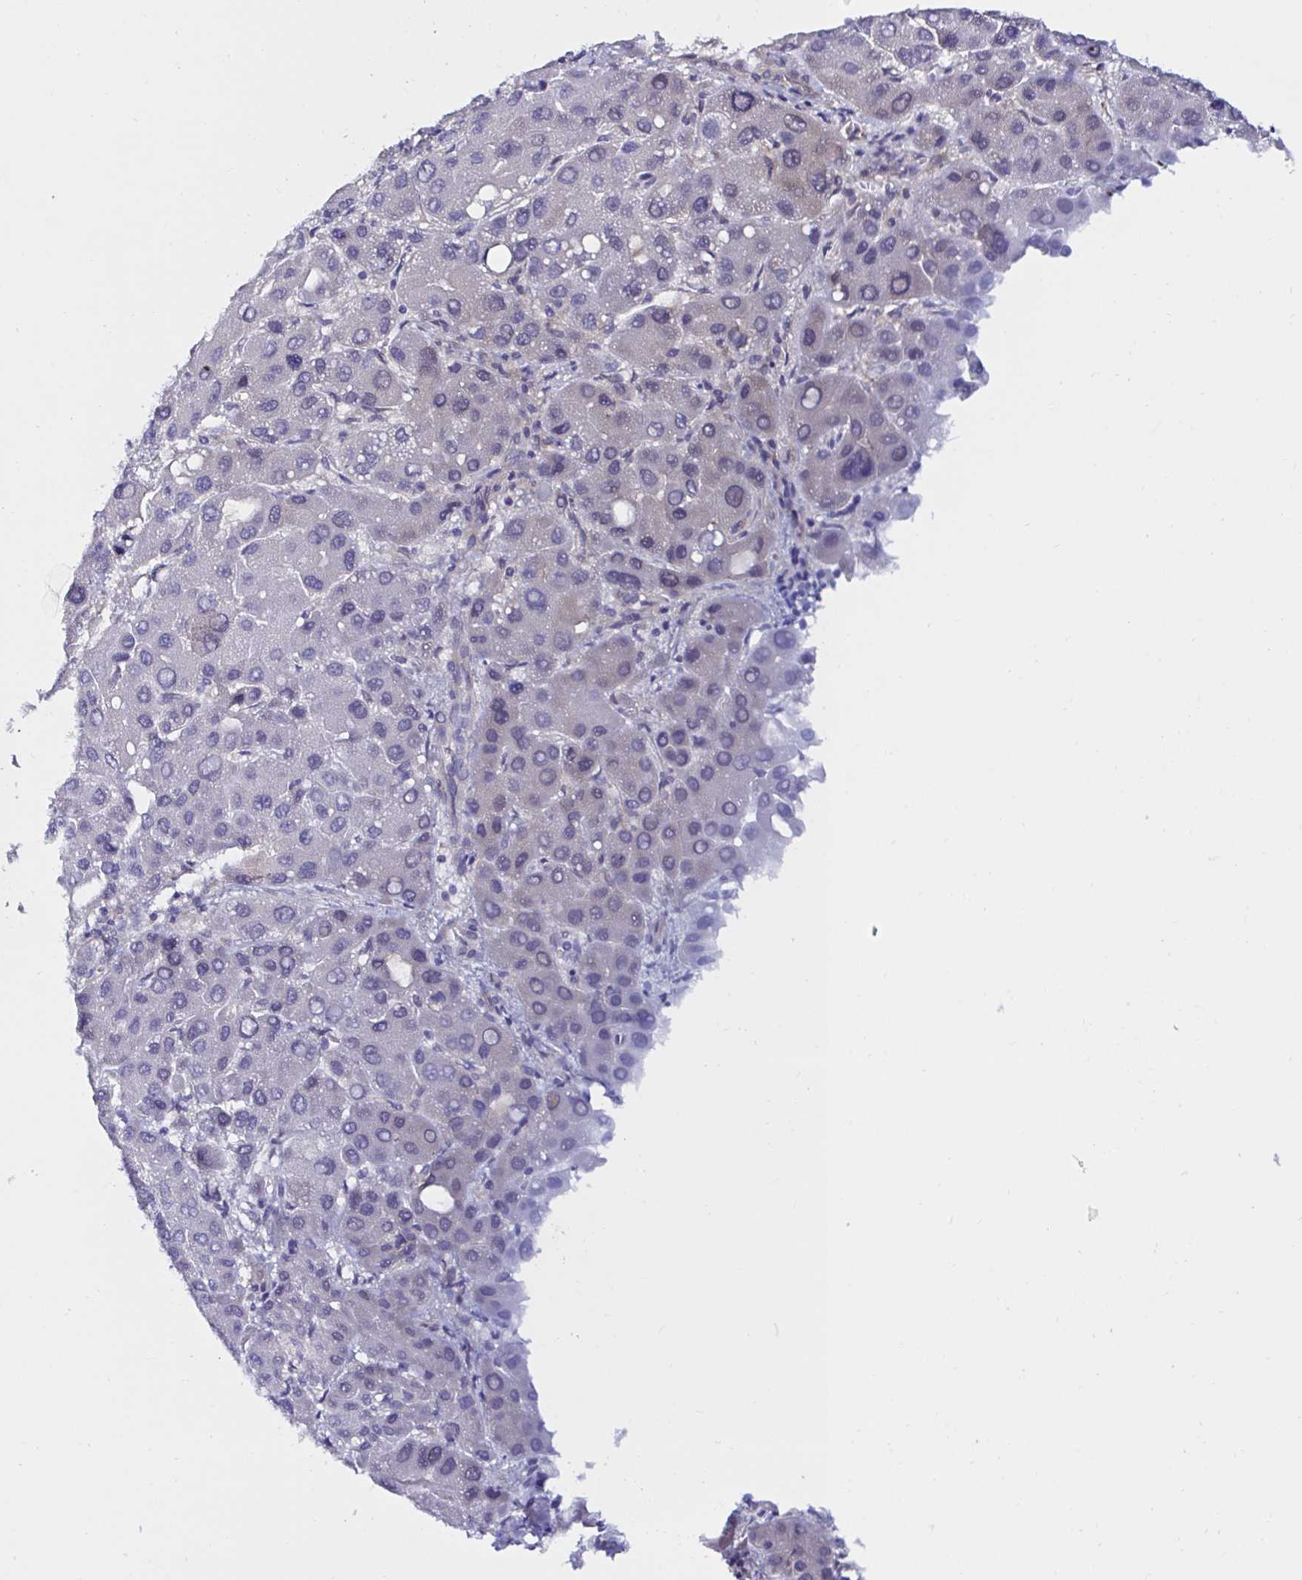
{"staining": {"intensity": "negative", "quantity": "none", "location": "none"}, "tissue": "liver cancer", "cell_type": "Tumor cells", "image_type": "cancer", "snomed": [{"axis": "morphology", "description": "Carcinoma, Hepatocellular, NOS"}, {"axis": "topography", "description": "Liver"}], "caption": "The immunohistochemistry photomicrograph has no significant staining in tumor cells of hepatocellular carcinoma (liver) tissue.", "gene": "RSRP1", "patient": {"sex": "male", "age": 55}}